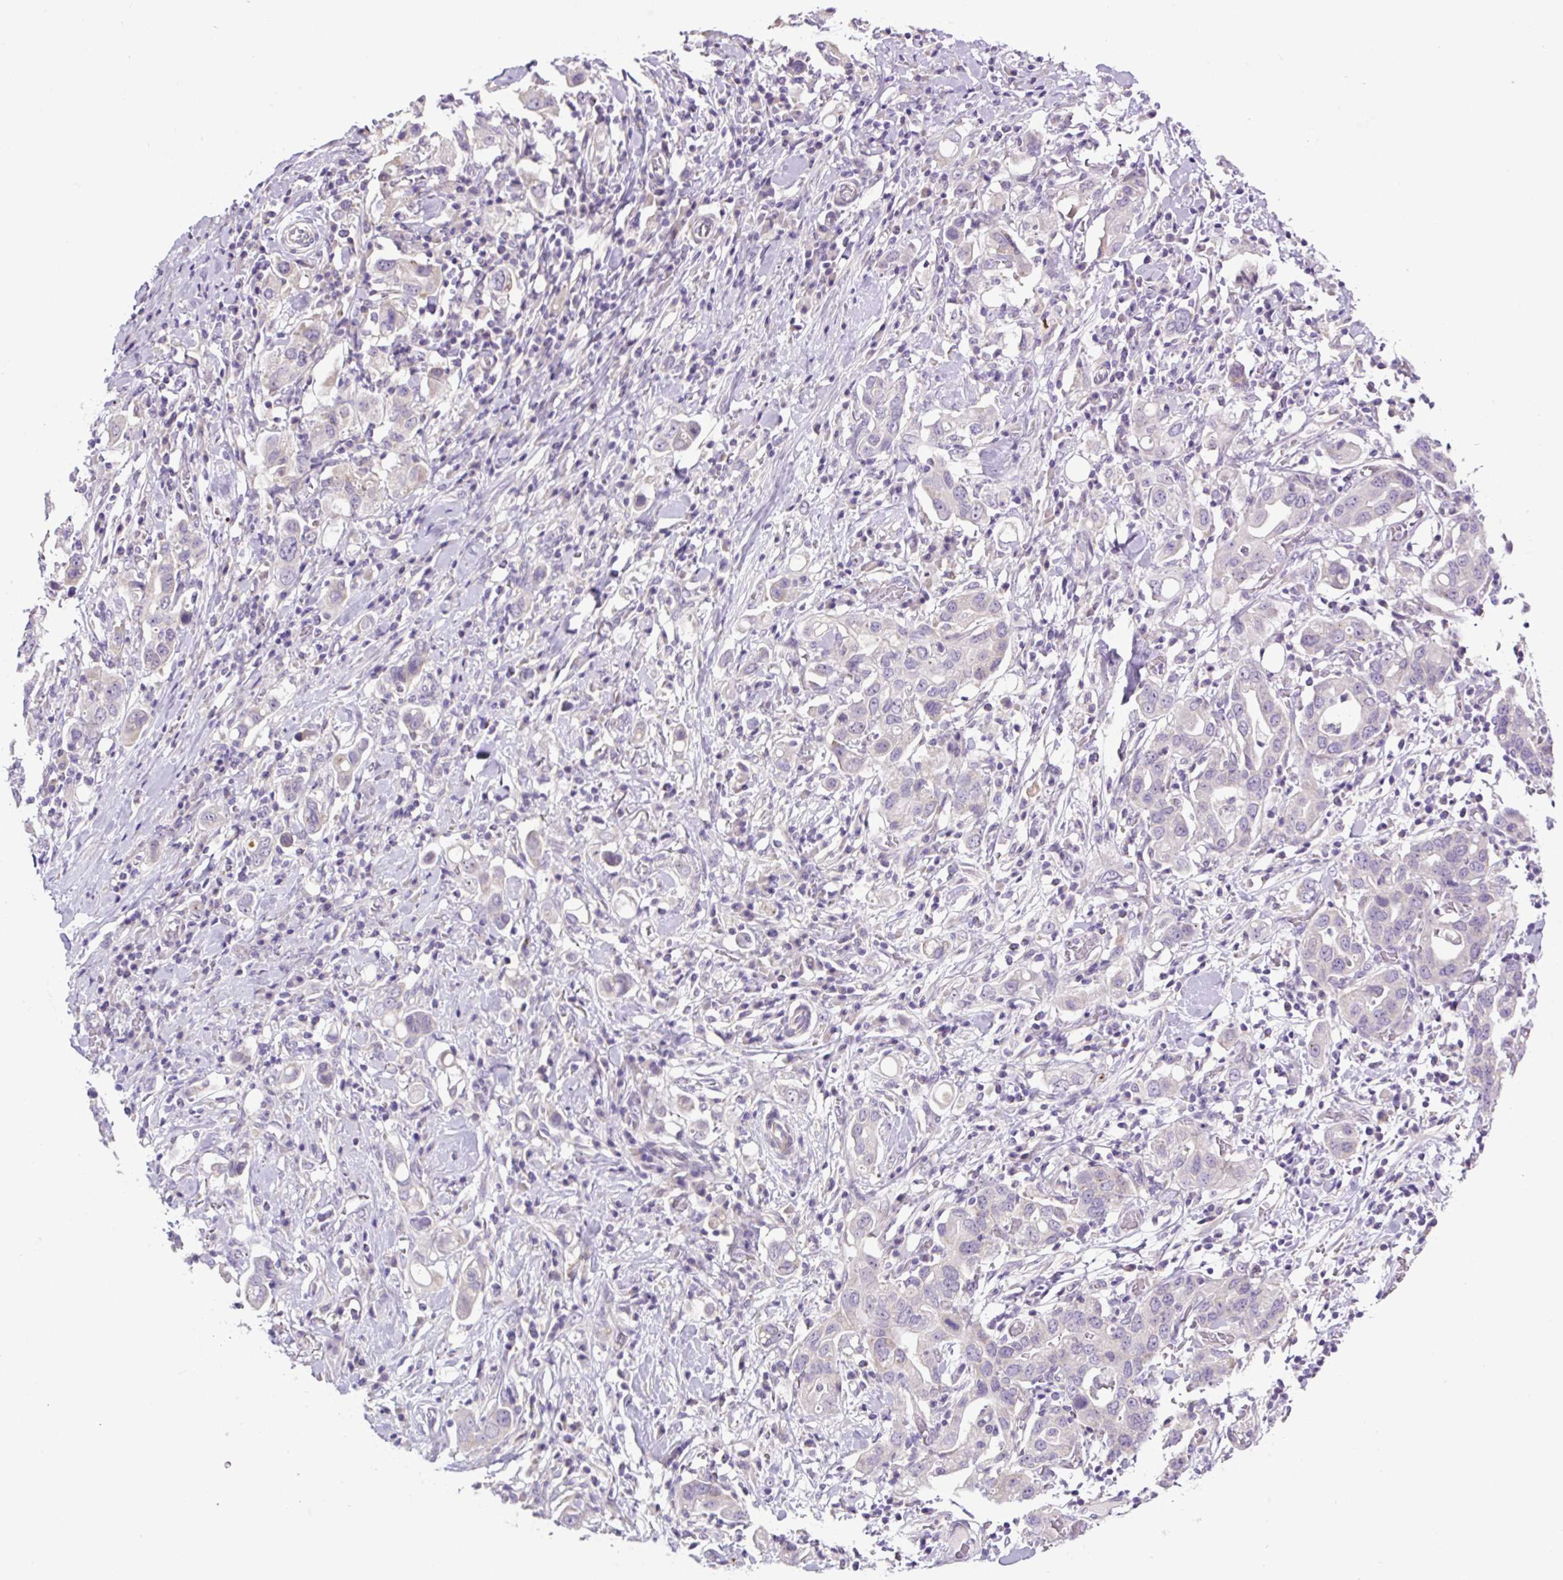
{"staining": {"intensity": "negative", "quantity": "none", "location": "none"}, "tissue": "stomach cancer", "cell_type": "Tumor cells", "image_type": "cancer", "snomed": [{"axis": "morphology", "description": "Adenocarcinoma, NOS"}, {"axis": "topography", "description": "Stomach, upper"}], "caption": "Human stomach cancer stained for a protein using IHC exhibits no staining in tumor cells.", "gene": "OGDHL", "patient": {"sex": "male", "age": 62}}